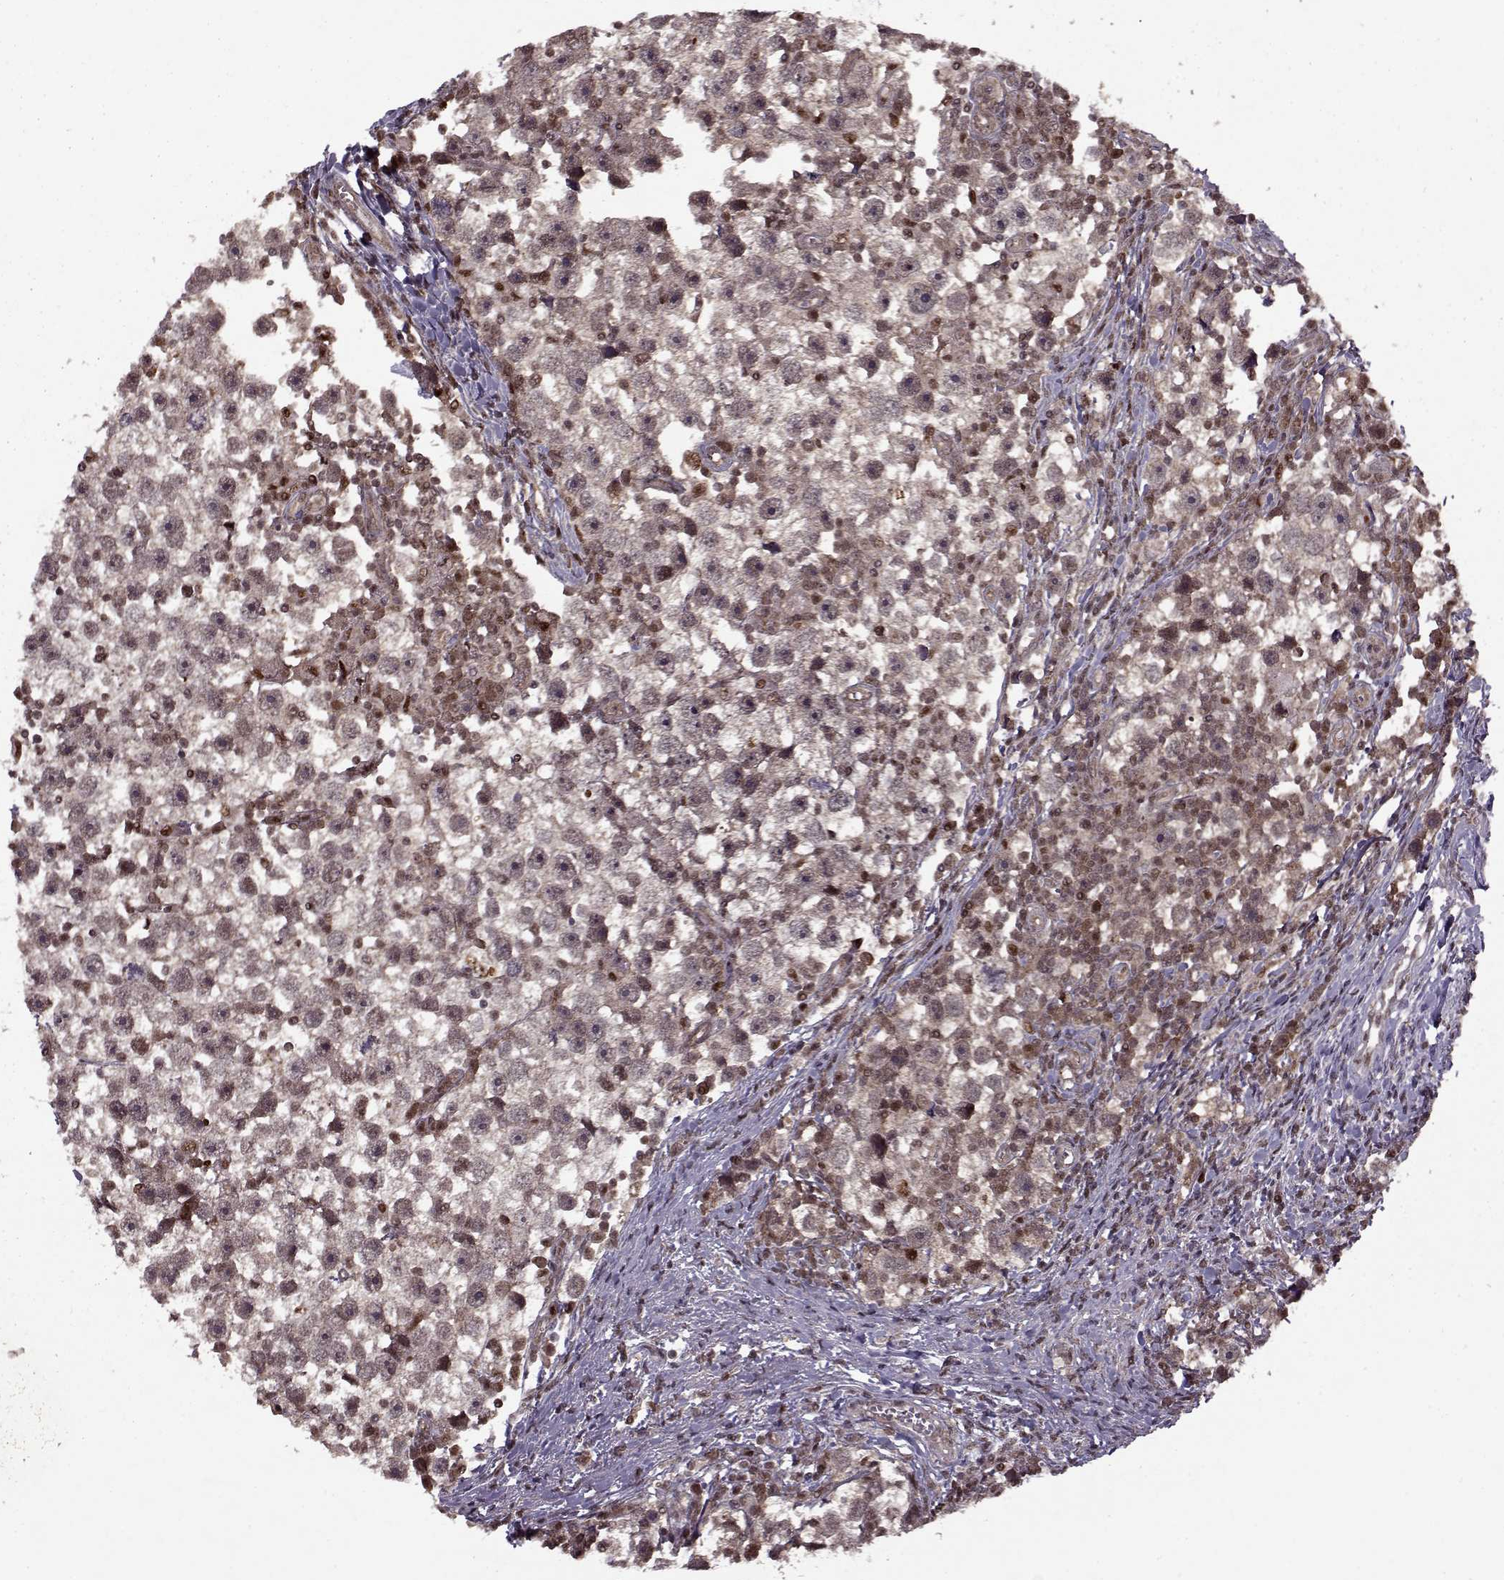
{"staining": {"intensity": "weak", "quantity": "<25%", "location": "cytoplasmic/membranous"}, "tissue": "testis cancer", "cell_type": "Tumor cells", "image_type": "cancer", "snomed": [{"axis": "morphology", "description": "Seminoma, NOS"}, {"axis": "topography", "description": "Testis"}], "caption": "An immunohistochemistry (IHC) micrograph of testis cancer is shown. There is no staining in tumor cells of testis cancer. (Immunohistochemistry (ihc), brightfield microscopy, high magnification).", "gene": "PSMA7", "patient": {"sex": "male", "age": 30}}